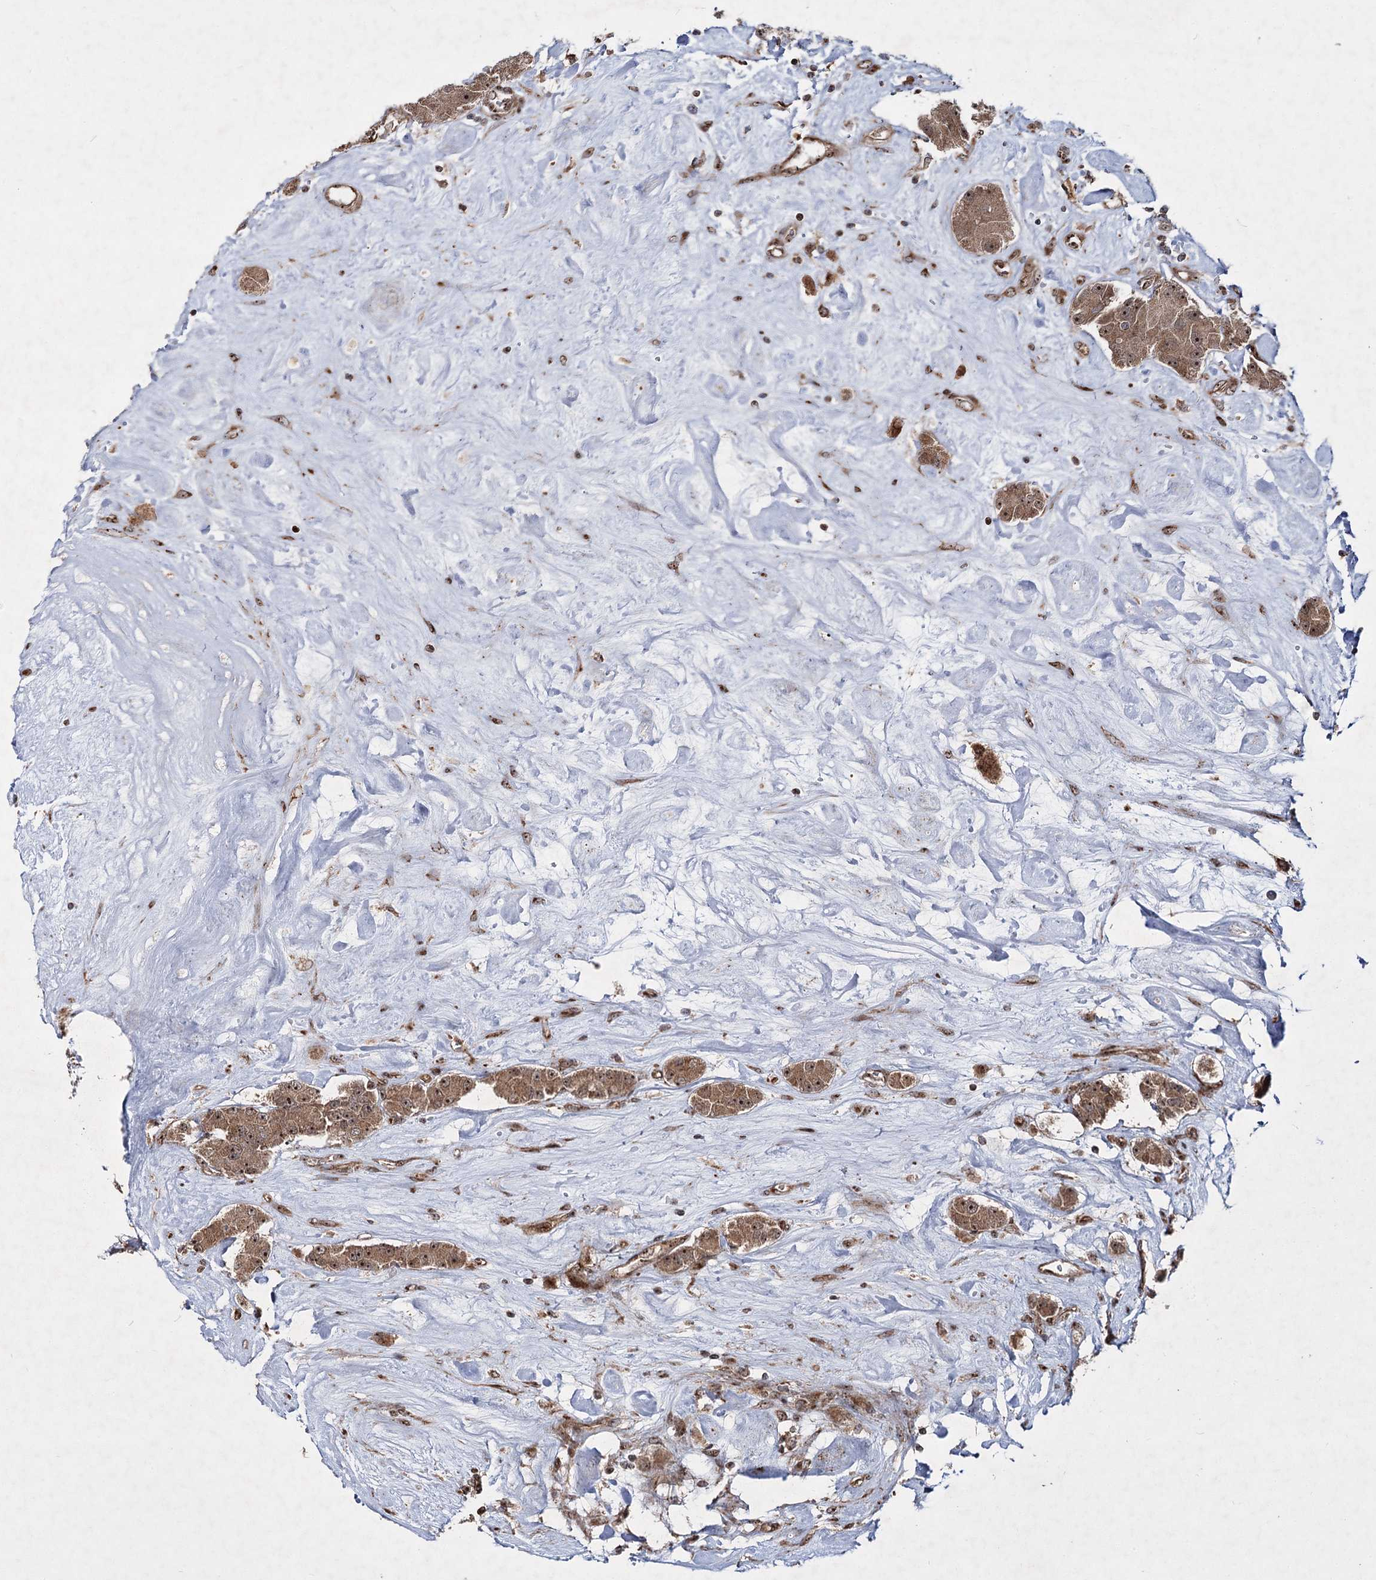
{"staining": {"intensity": "moderate", "quantity": ">75%", "location": "cytoplasmic/membranous,nuclear"}, "tissue": "carcinoid", "cell_type": "Tumor cells", "image_type": "cancer", "snomed": [{"axis": "morphology", "description": "Carcinoid, malignant, NOS"}, {"axis": "topography", "description": "Pancreas"}], "caption": "Tumor cells show medium levels of moderate cytoplasmic/membranous and nuclear staining in approximately >75% of cells in human malignant carcinoid.", "gene": "SERINC5", "patient": {"sex": "male", "age": 41}}